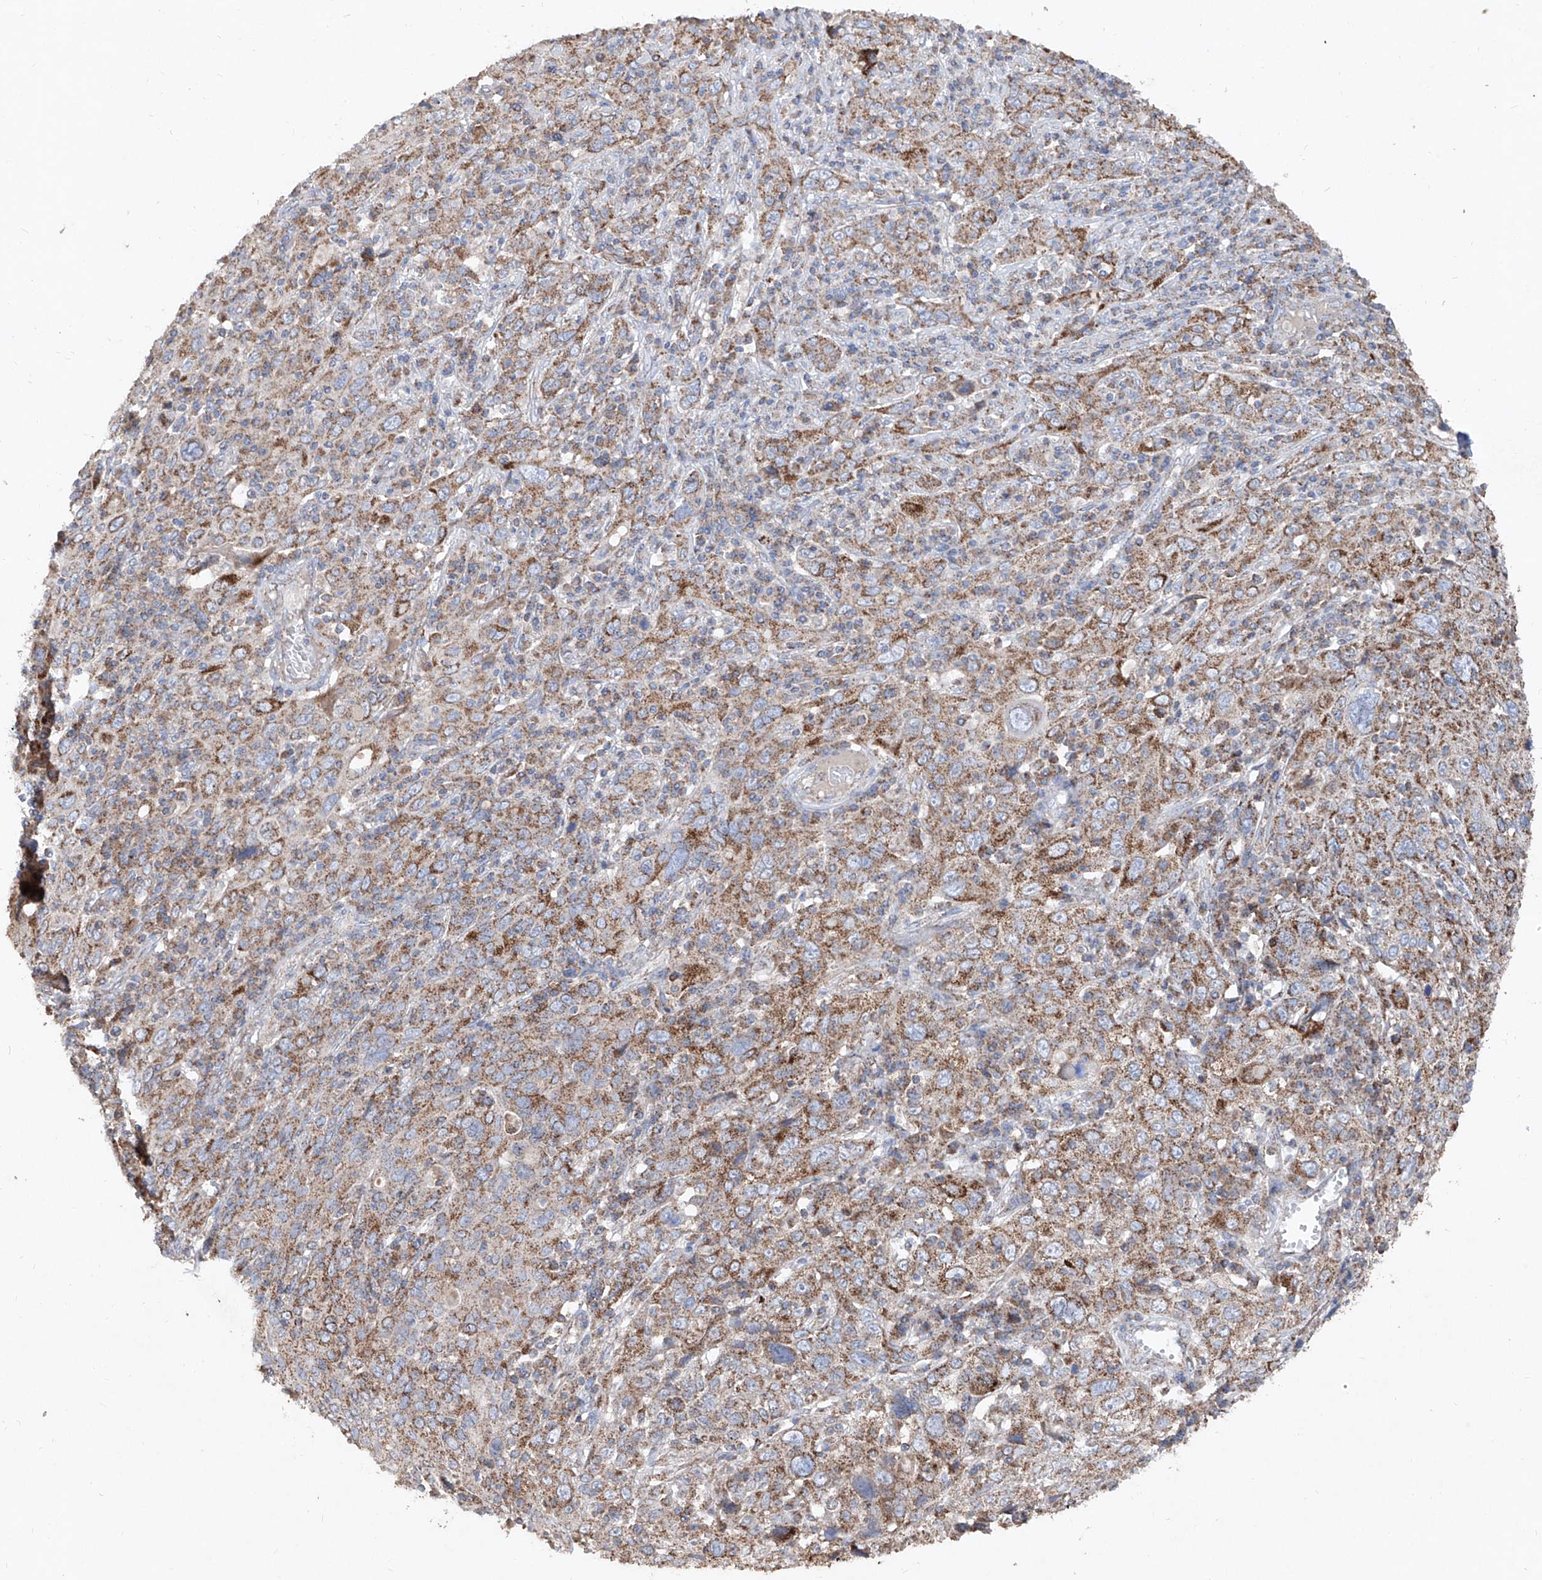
{"staining": {"intensity": "moderate", "quantity": ">75%", "location": "cytoplasmic/membranous"}, "tissue": "cervical cancer", "cell_type": "Tumor cells", "image_type": "cancer", "snomed": [{"axis": "morphology", "description": "Squamous cell carcinoma, NOS"}, {"axis": "topography", "description": "Cervix"}], "caption": "Brown immunohistochemical staining in cervical cancer (squamous cell carcinoma) demonstrates moderate cytoplasmic/membranous staining in about >75% of tumor cells. (brown staining indicates protein expression, while blue staining denotes nuclei).", "gene": "ABCD3", "patient": {"sex": "female", "age": 46}}